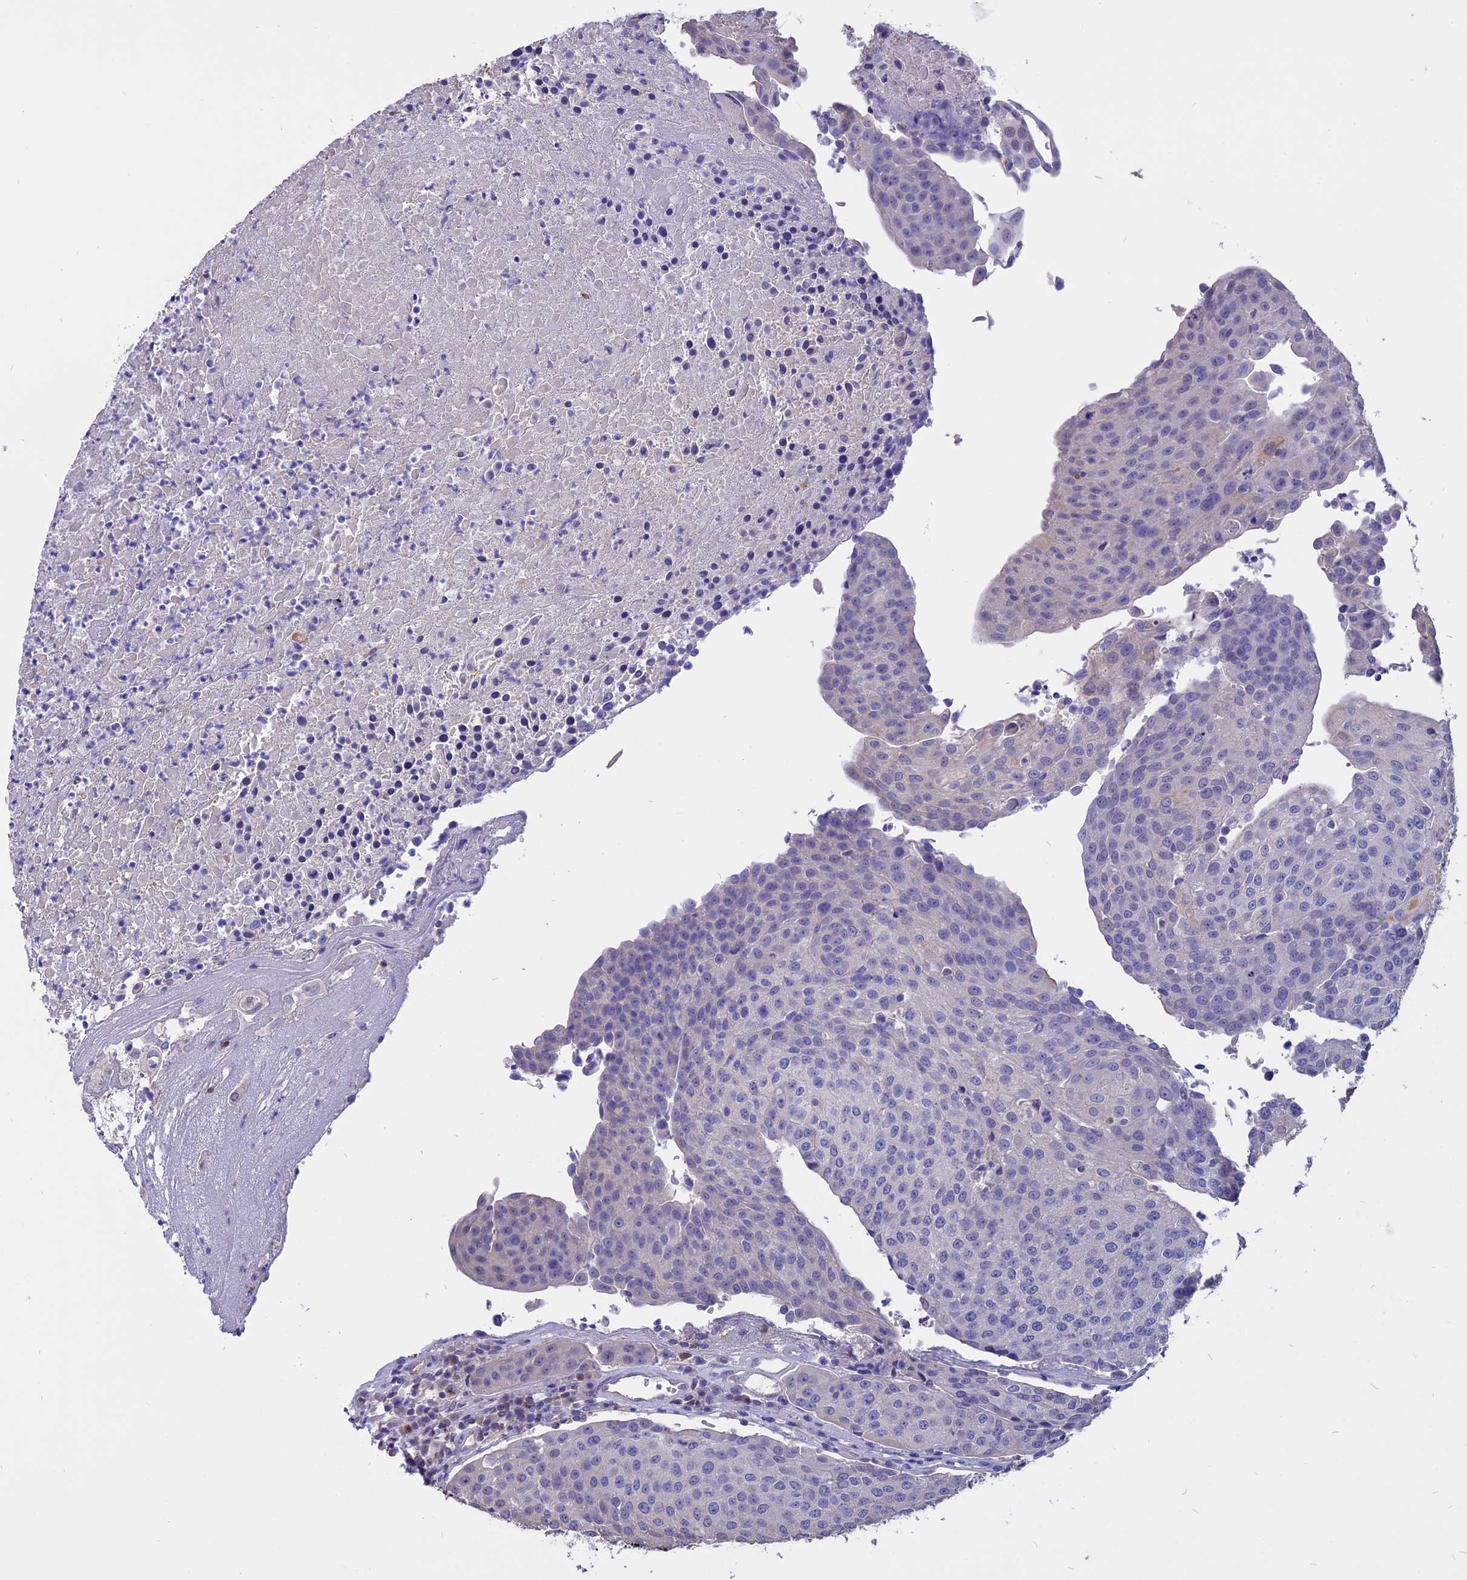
{"staining": {"intensity": "negative", "quantity": "none", "location": "none"}, "tissue": "urothelial cancer", "cell_type": "Tumor cells", "image_type": "cancer", "snomed": [{"axis": "morphology", "description": "Urothelial carcinoma, High grade"}, {"axis": "topography", "description": "Urinary bladder"}], "caption": "This photomicrograph is of urothelial carcinoma (high-grade) stained with IHC to label a protein in brown with the nuclei are counter-stained blue. There is no staining in tumor cells.", "gene": "CARMIL2", "patient": {"sex": "female", "age": 85}}